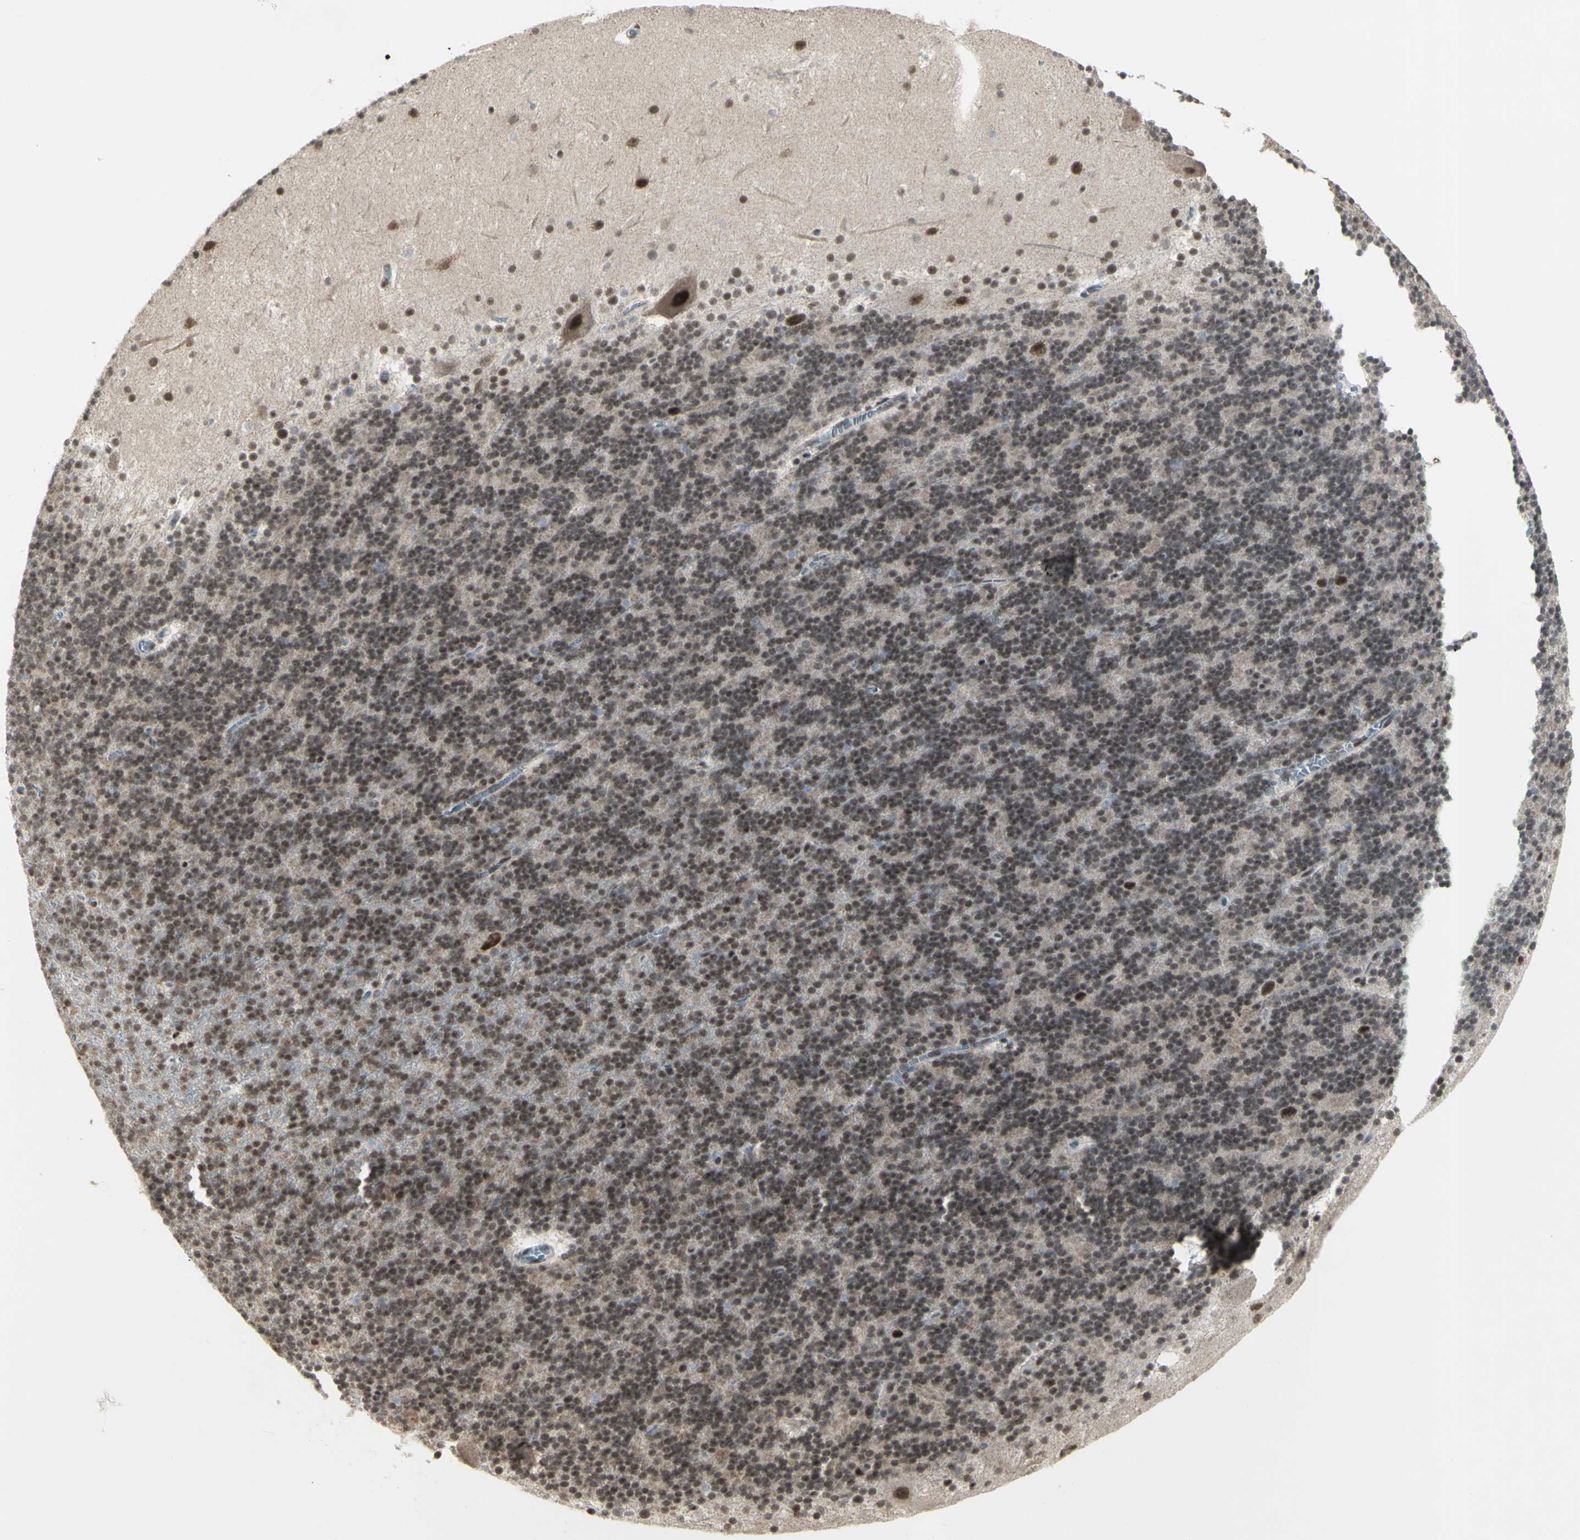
{"staining": {"intensity": "moderate", "quantity": "25%-75%", "location": "nuclear"}, "tissue": "cerebellum", "cell_type": "Cells in granular layer", "image_type": "normal", "snomed": [{"axis": "morphology", "description": "Normal tissue, NOS"}, {"axis": "topography", "description": "Cerebellum"}], "caption": "Cerebellum stained with a brown dye shows moderate nuclear positive staining in approximately 25%-75% of cells in granular layer.", "gene": "CCNT1", "patient": {"sex": "female", "age": 19}}